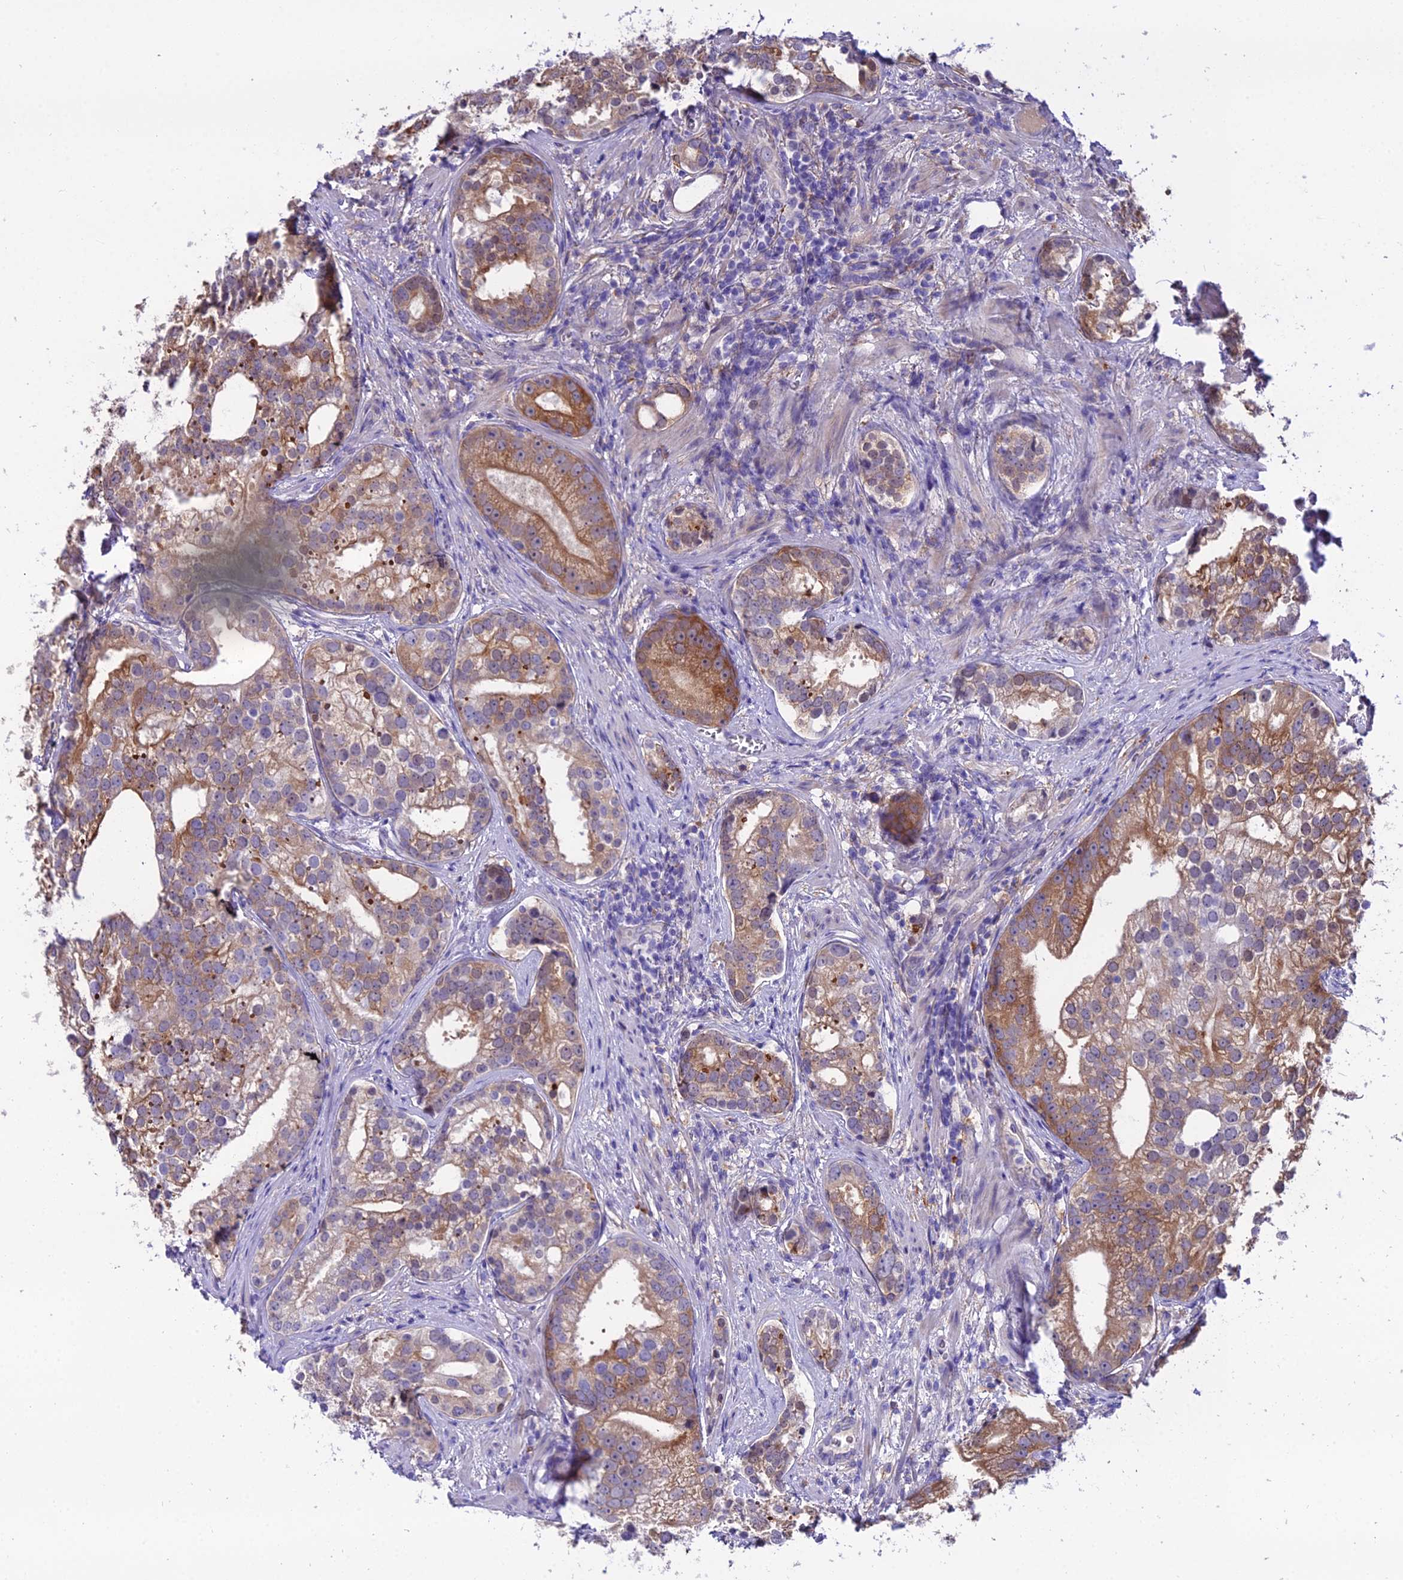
{"staining": {"intensity": "moderate", "quantity": ">75%", "location": "cytoplasmic/membranous"}, "tissue": "prostate cancer", "cell_type": "Tumor cells", "image_type": "cancer", "snomed": [{"axis": "morphology", "description": "Adenocarcinoma, High grade"}, {"axis": "topography", "description": "Prostate"}], "caption": "There is medium levels of moderate cytoplasmic/membranous positivity in tumor cells of prostate cancer (high-grade adenocarcinoma), as demonstrated by immunohistochemical staining (brown color).", "gene": "MB21D2", "patient": {"sex": "male", "age": 75}}